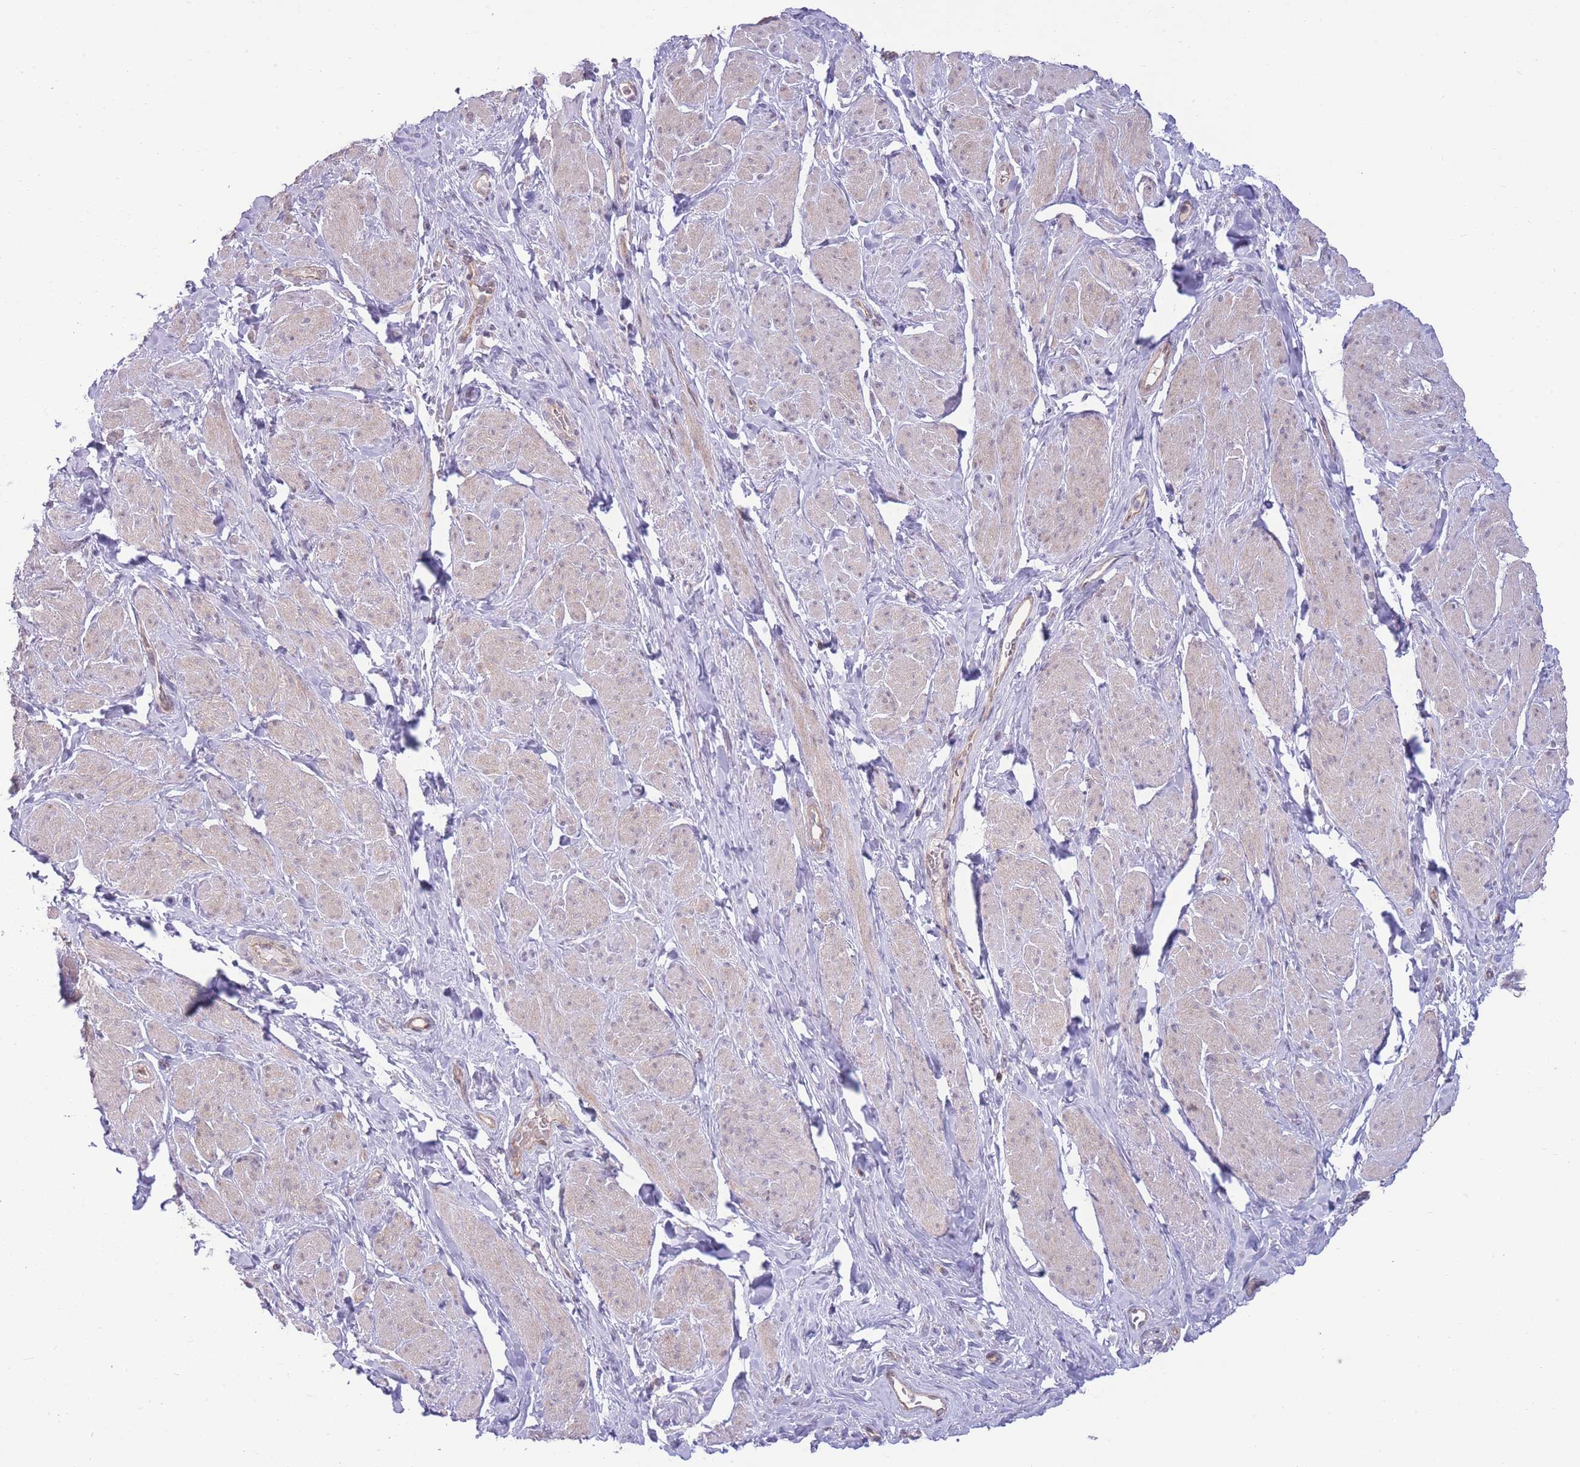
{"staining": {"intensity": "negative", "quantity": "none", "location": "none"}, "tissue": "smooth muscle", "cell_type": "Smooth muscle cells", "image_type": "normal", "snomed": [{"axis": "morphology", "description": "Normal tissue, NOS"}, {"axis": "topography", "description": "Smooth muscle"}, {"axis": "topography", "description": "Peripheral nerve tissue"}], "caption": "The immunohistochemistry (IHC) photomicrograph has no significant positivity in smooth muscle cells of smooth muscle.", "gene": "RIC8A", "patient": {"sex": "male", "age": 69}}